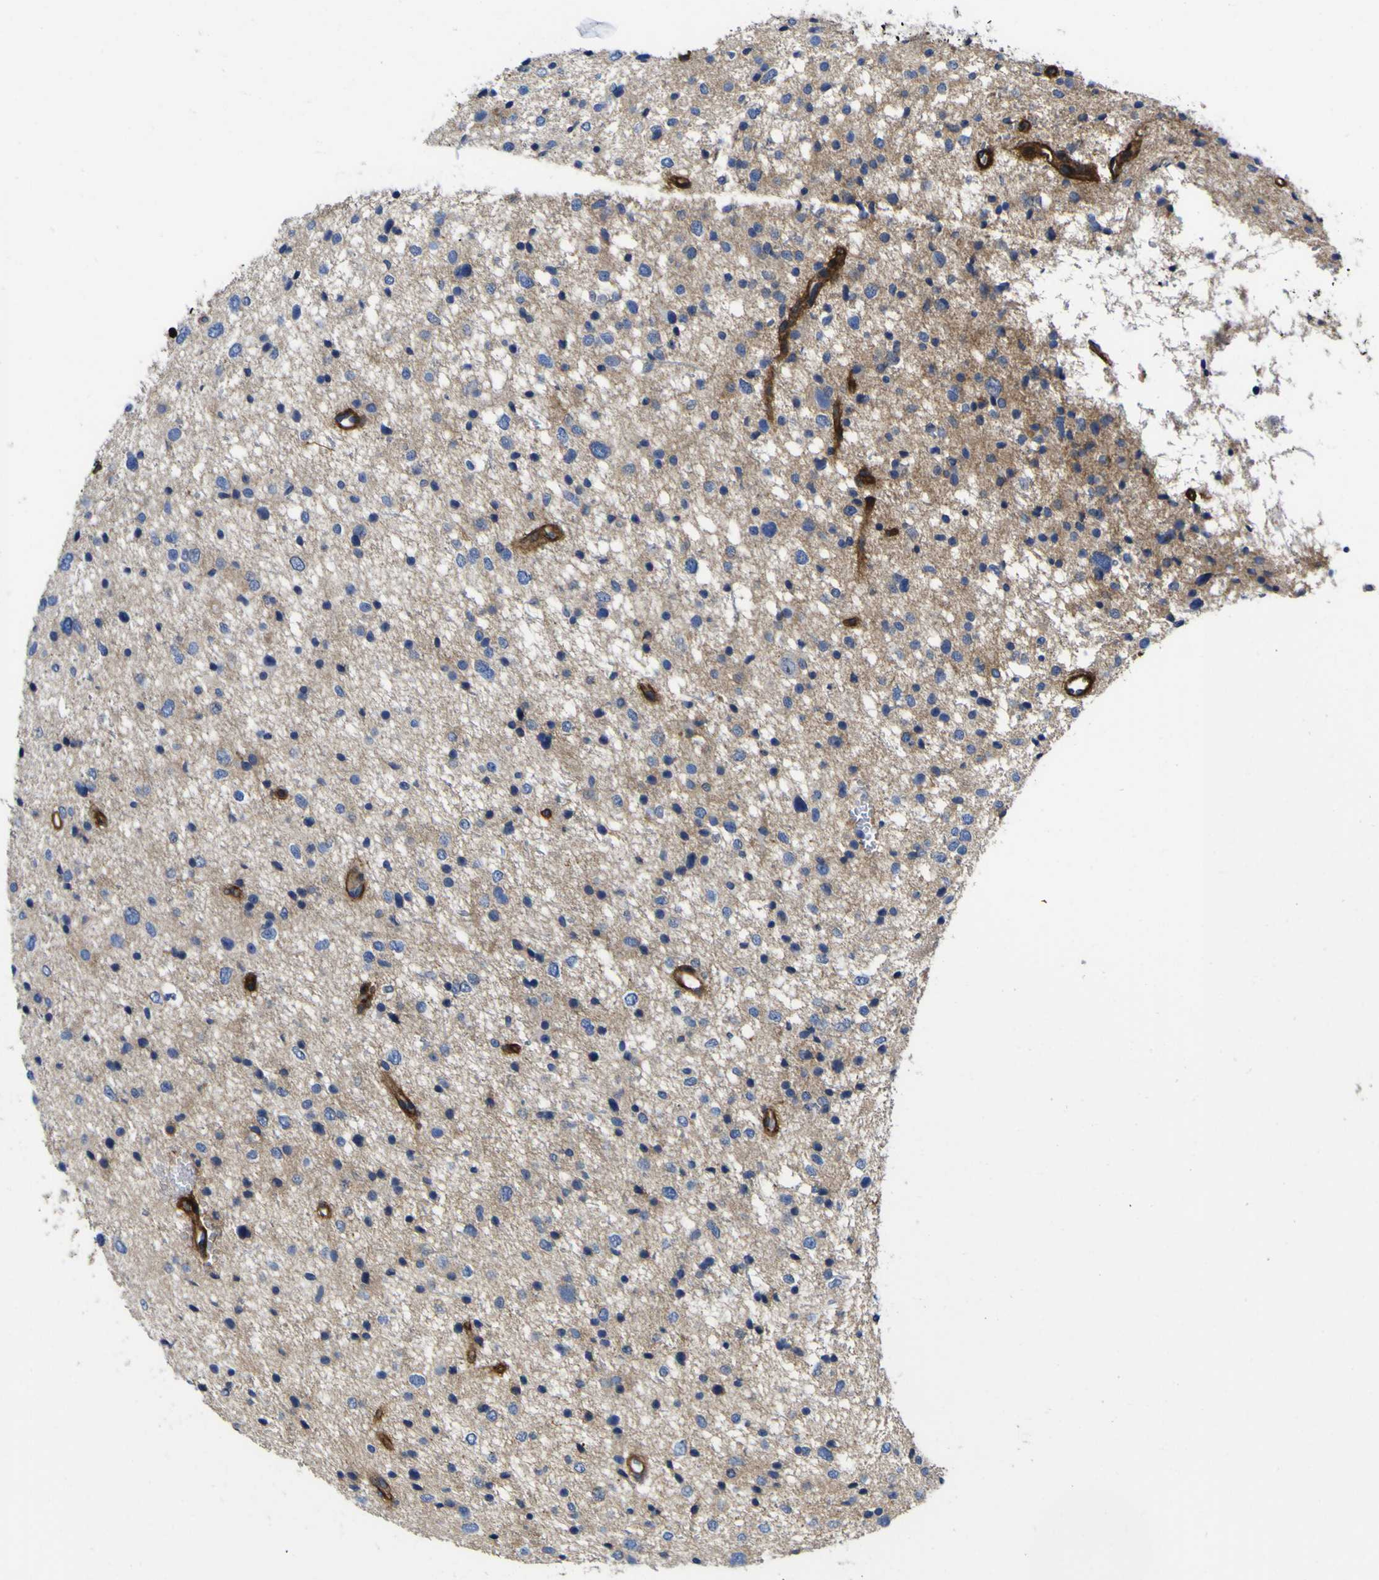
{"staining": {"intensity": "negative", "quantity": "none", "location": "none"}, "tissue": "glioma", "cell_type": "Tumor cells", "image_type": "cancer", "snomed": [{"axis": "morphology", "description": "Glioma, malignant, Low grade"}, {"axis": "topography", "description": "Brain"}], "caption": "Image shows no protein positivity in tumor cells of low-grade glioma (malignant) tissue.", "gene": "CD151", "patient": {"sex": "female", "age": 37}}